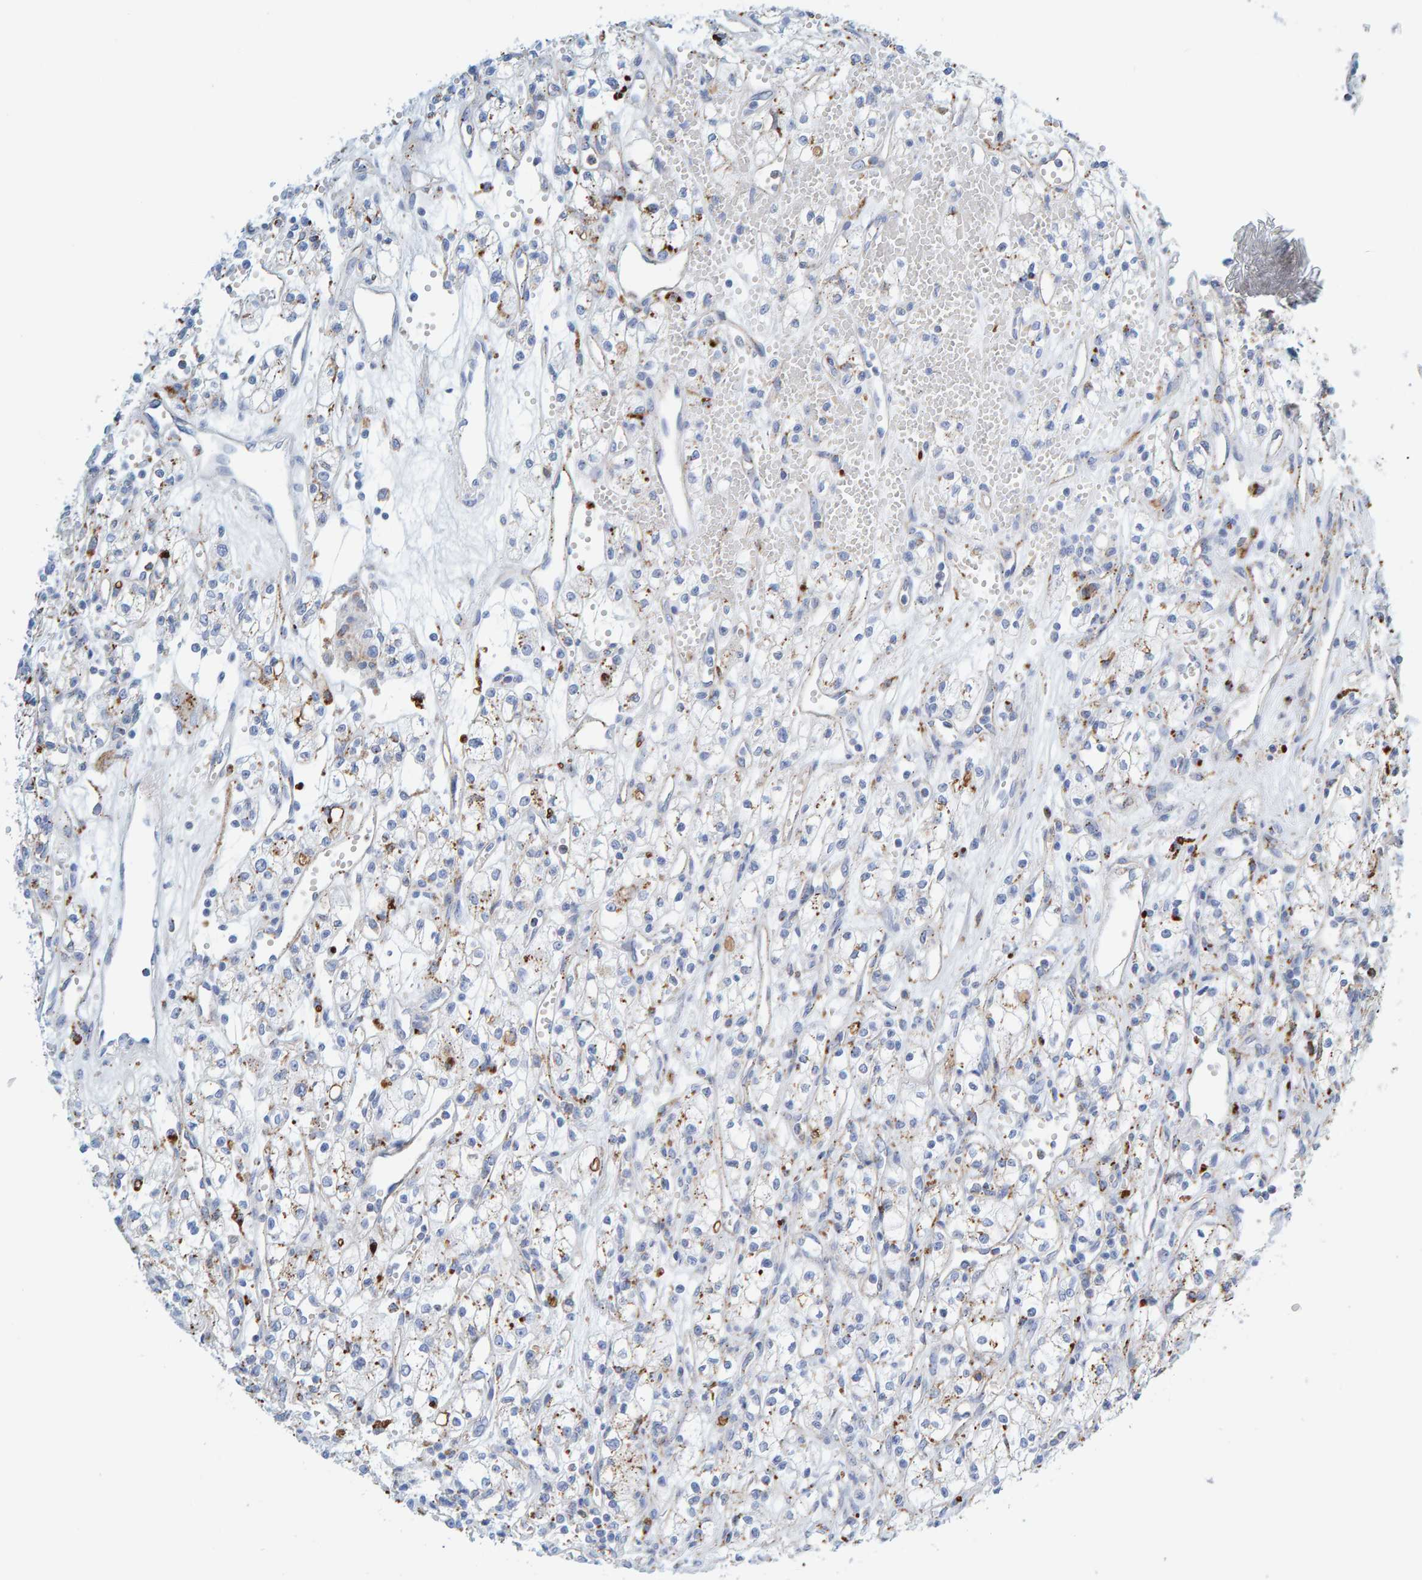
{"staining": {"intensity": "moderate", "quantity": "<25%", "location": "cytoplasmic/membranous"}, "tissue": "renal cancer", "cell_type": "Tumor cells", "image_type": "cancer", "snomed": [{"axis": "morphology", "description": "Adenocarcinoma, NOS"}, {"axis": "topography", "description": "Kidney"}], "caption": "Immunohistochemistry micrograph of neoplastic tissue: human renal adenocarcinoma stained using immunohistochemistry demonstrates low levels of moderate protein expression localized specifically in the cytoplasmic/membranous of tumor cells, appearing as a cytoplasmic/membranous brown color.", "gene": "BIN3", "patient": {"sex": "male", "age": 59}}